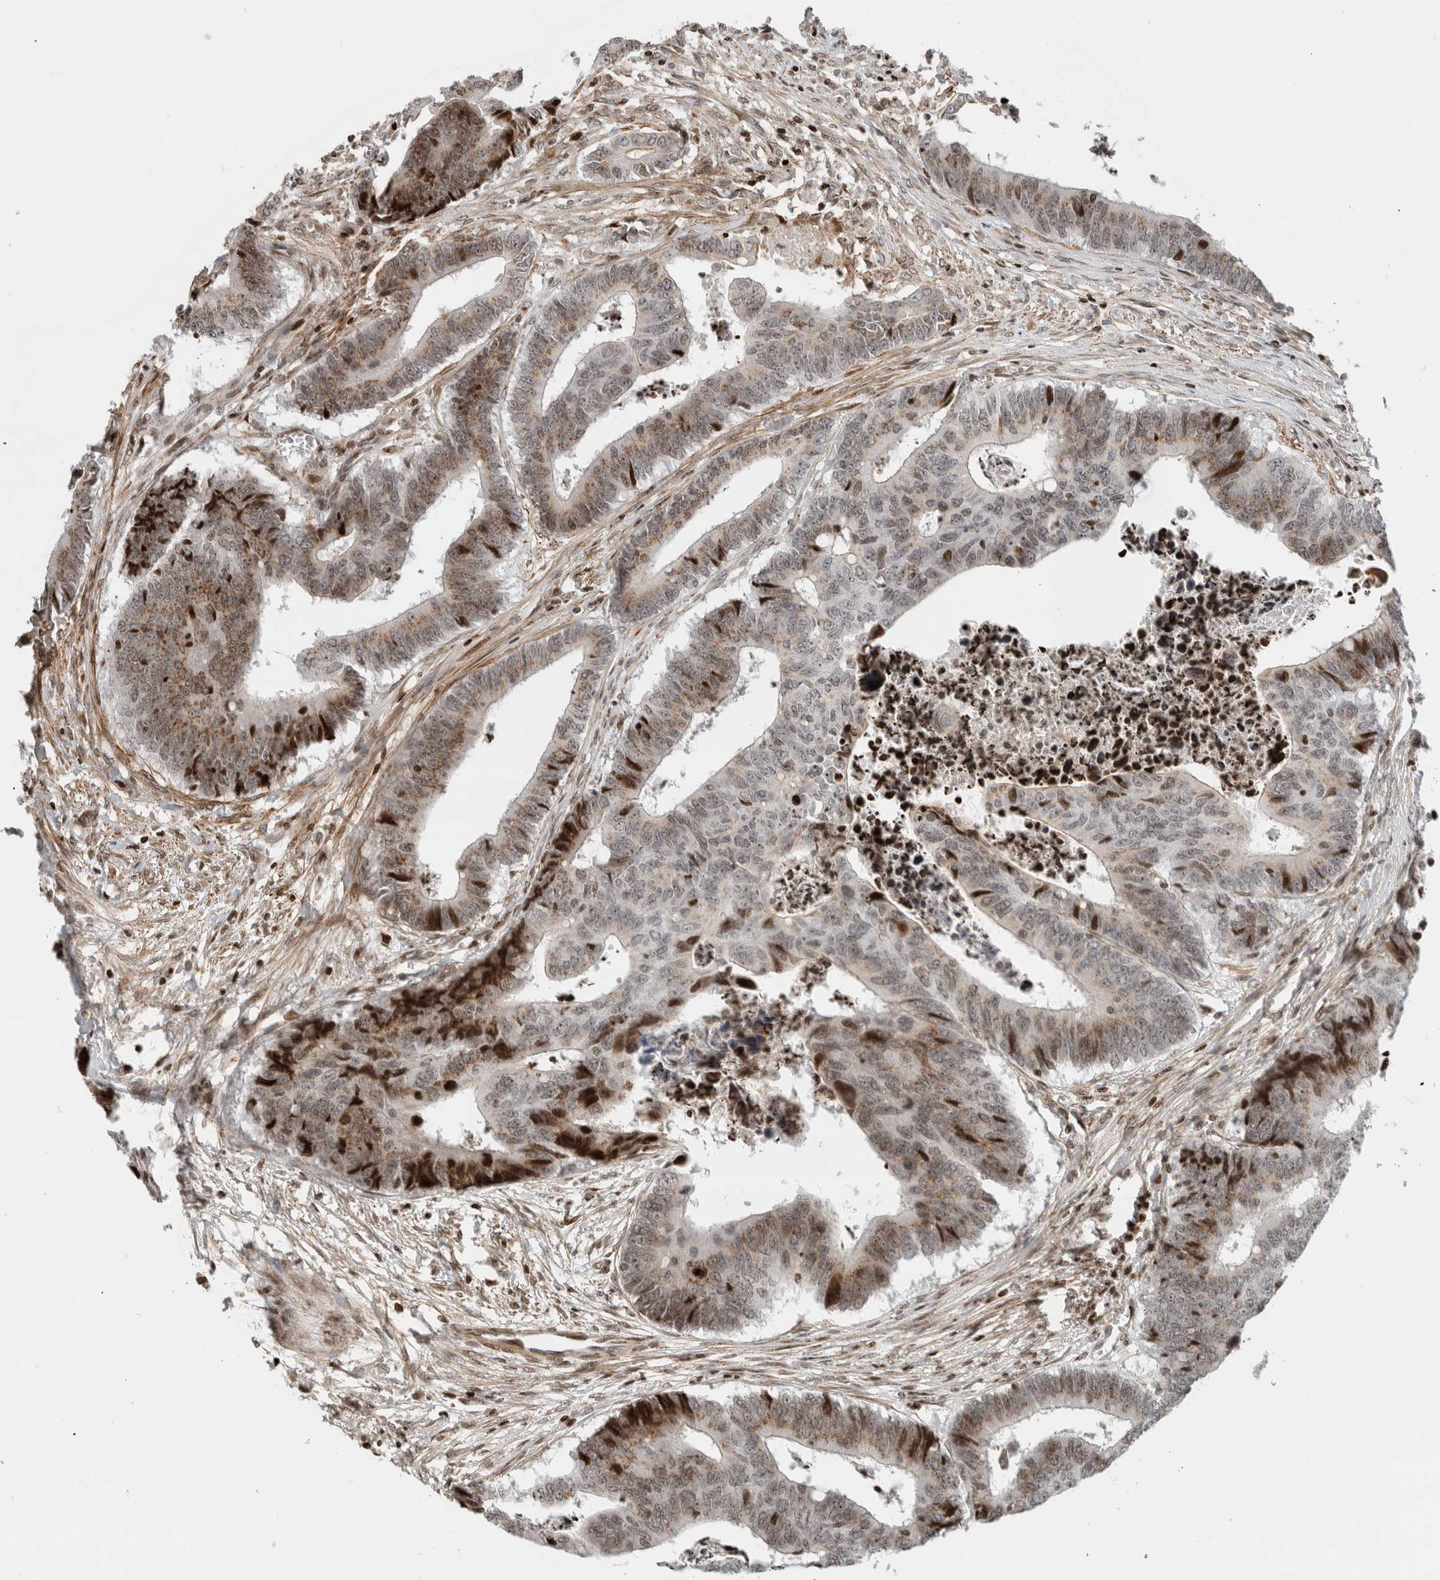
{"staining": {"intensity": "strong", "quantity": "<25%", "location": "cytoplasmic/membranous"}, "tissue": "colorectal cancer", "cell_type": "Tumor cells", "image_type": "cancer", "snomed": [{"axis": "morphology", "description": "Adenocarcinoma, NOS"}, {"axis": "topography", "description": "Rectum"}], "caption": "This image displays colorectal cancer (adenocarcinoma) stained with IHC to label a protein in brown. The cytoplasmic/membranous of tumor cells show strong positivity for the protein. Nuclei are counter-stained blue.", "gene": "GINS4", "patient": {"sex": "male", "age": 84}}